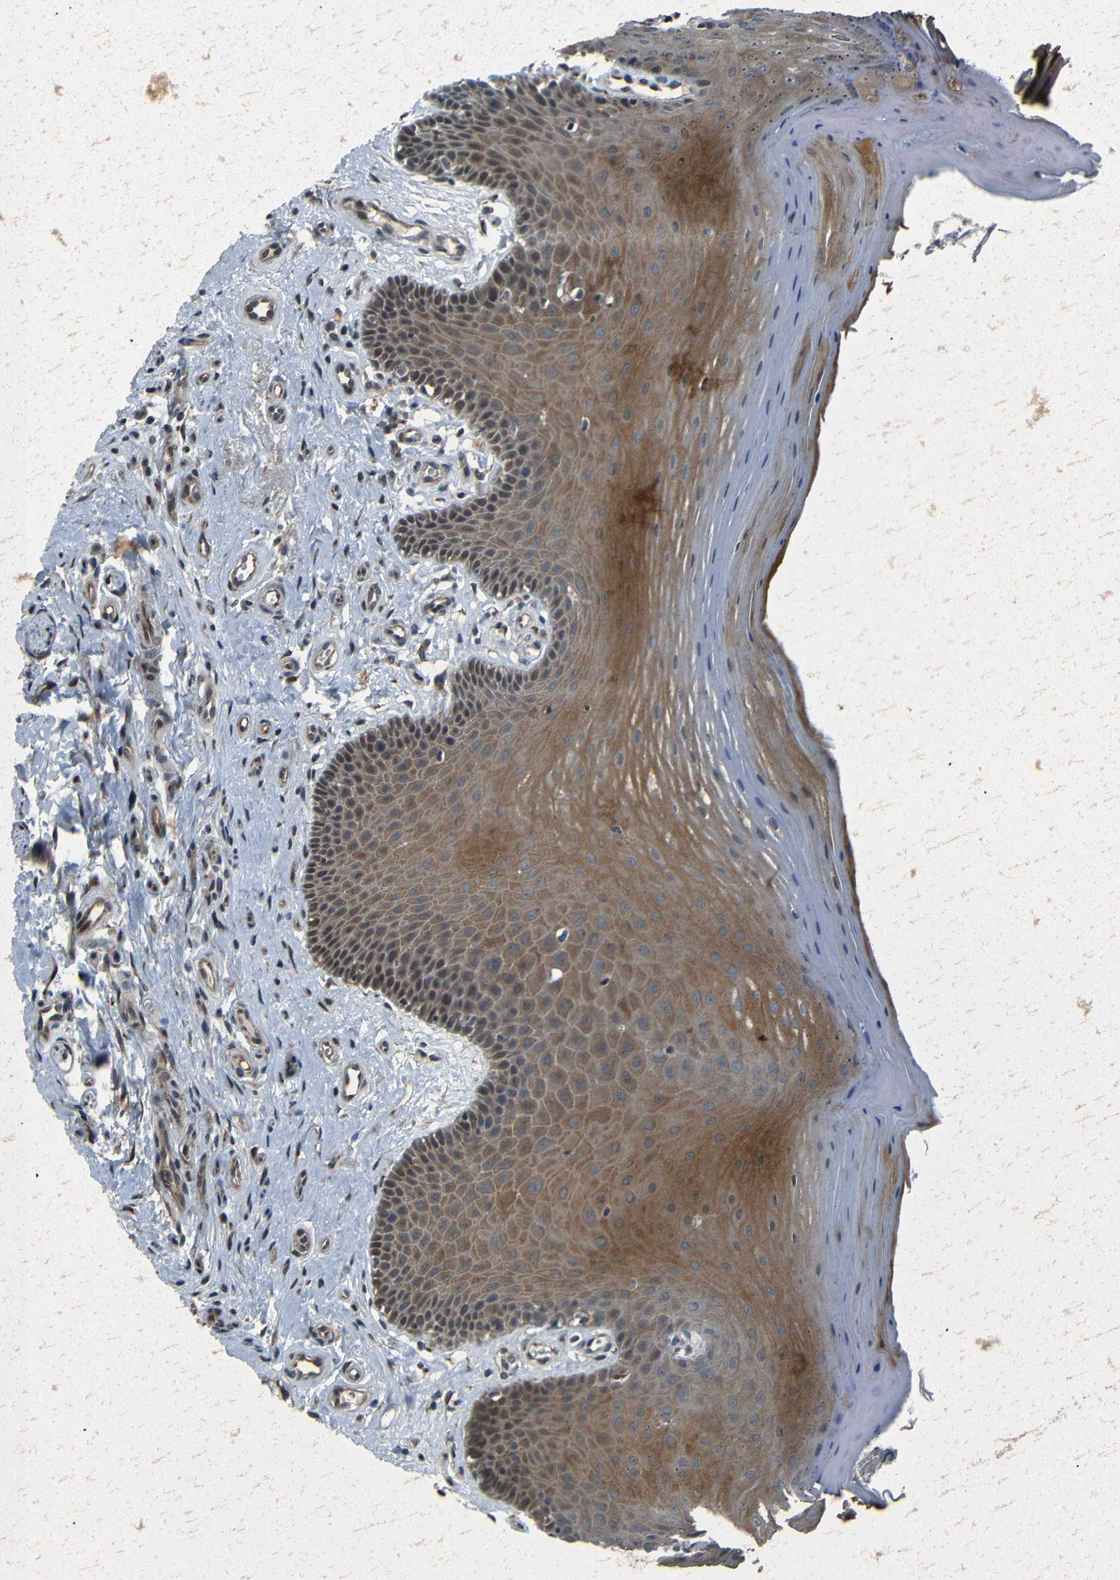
{"staining": {"intensity": "moderate", "quantity": ">75%", "location": "cytoplasmic/membranous"}, "tissue": "oral mucosa", "cell_type": "Squamous epithelial cells", "image_type": "normal", "snomed": [{"axis": "morphology", "description": "Normal tissue, NOS"}, {"axis": "topography", "description": "Skeletal muscle"}, {"axis": "topography", "description": "Oral tissue"}], "caption": "High-power microscopy captured an immunohistochemistry (IHC) photomicrograph of normal oral mucosa, revealing moderate cytoplasmic/membranous positivity in about >75% of squamous epithelial cells.", "gene": "AKAP9", "patient": {"sex": "male", "age": 58}}